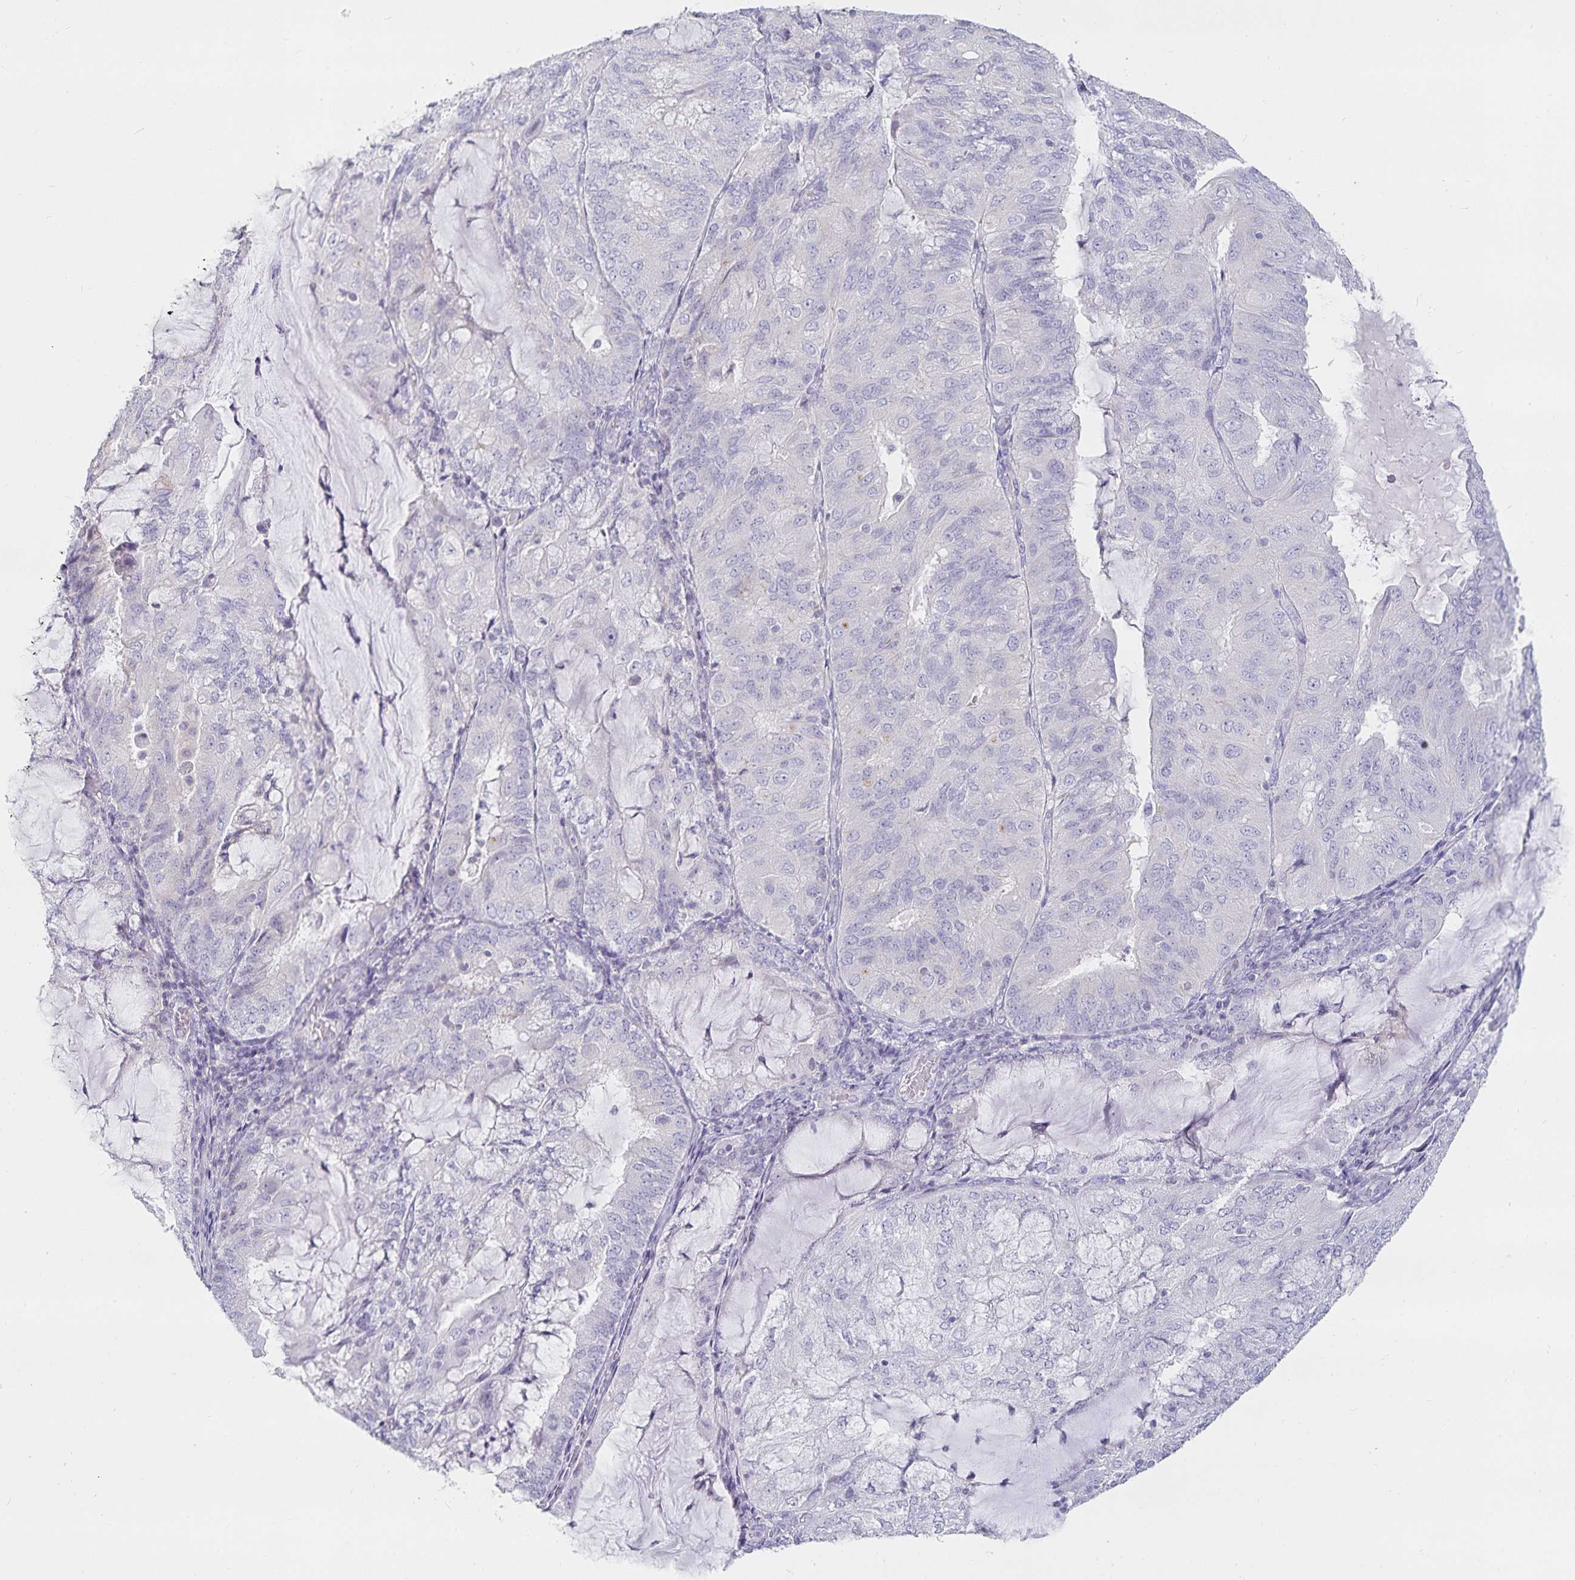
{"staining": {"intensity": "negative", "quantity": "none", "location": "none"}, "tissue": "endometrial cancer", "cell_type": "Tumor cells", "image_type": "cancer", "snomed": [{"axis": "morphology", "description": "Adenocarcinoma, NOS"}, {"axis": "topography", "description": "Endometrium"}], "caption": "Endometrial cancer (adenocarcinoma) was stained to show a protein in brown. There is no significant expression in tumor cells. (DAB (3,3'-diaminobenzidine) IHC, high magnification).", "gene": "SFTPA1", "patient": {"sex": "female", "age": 81}}